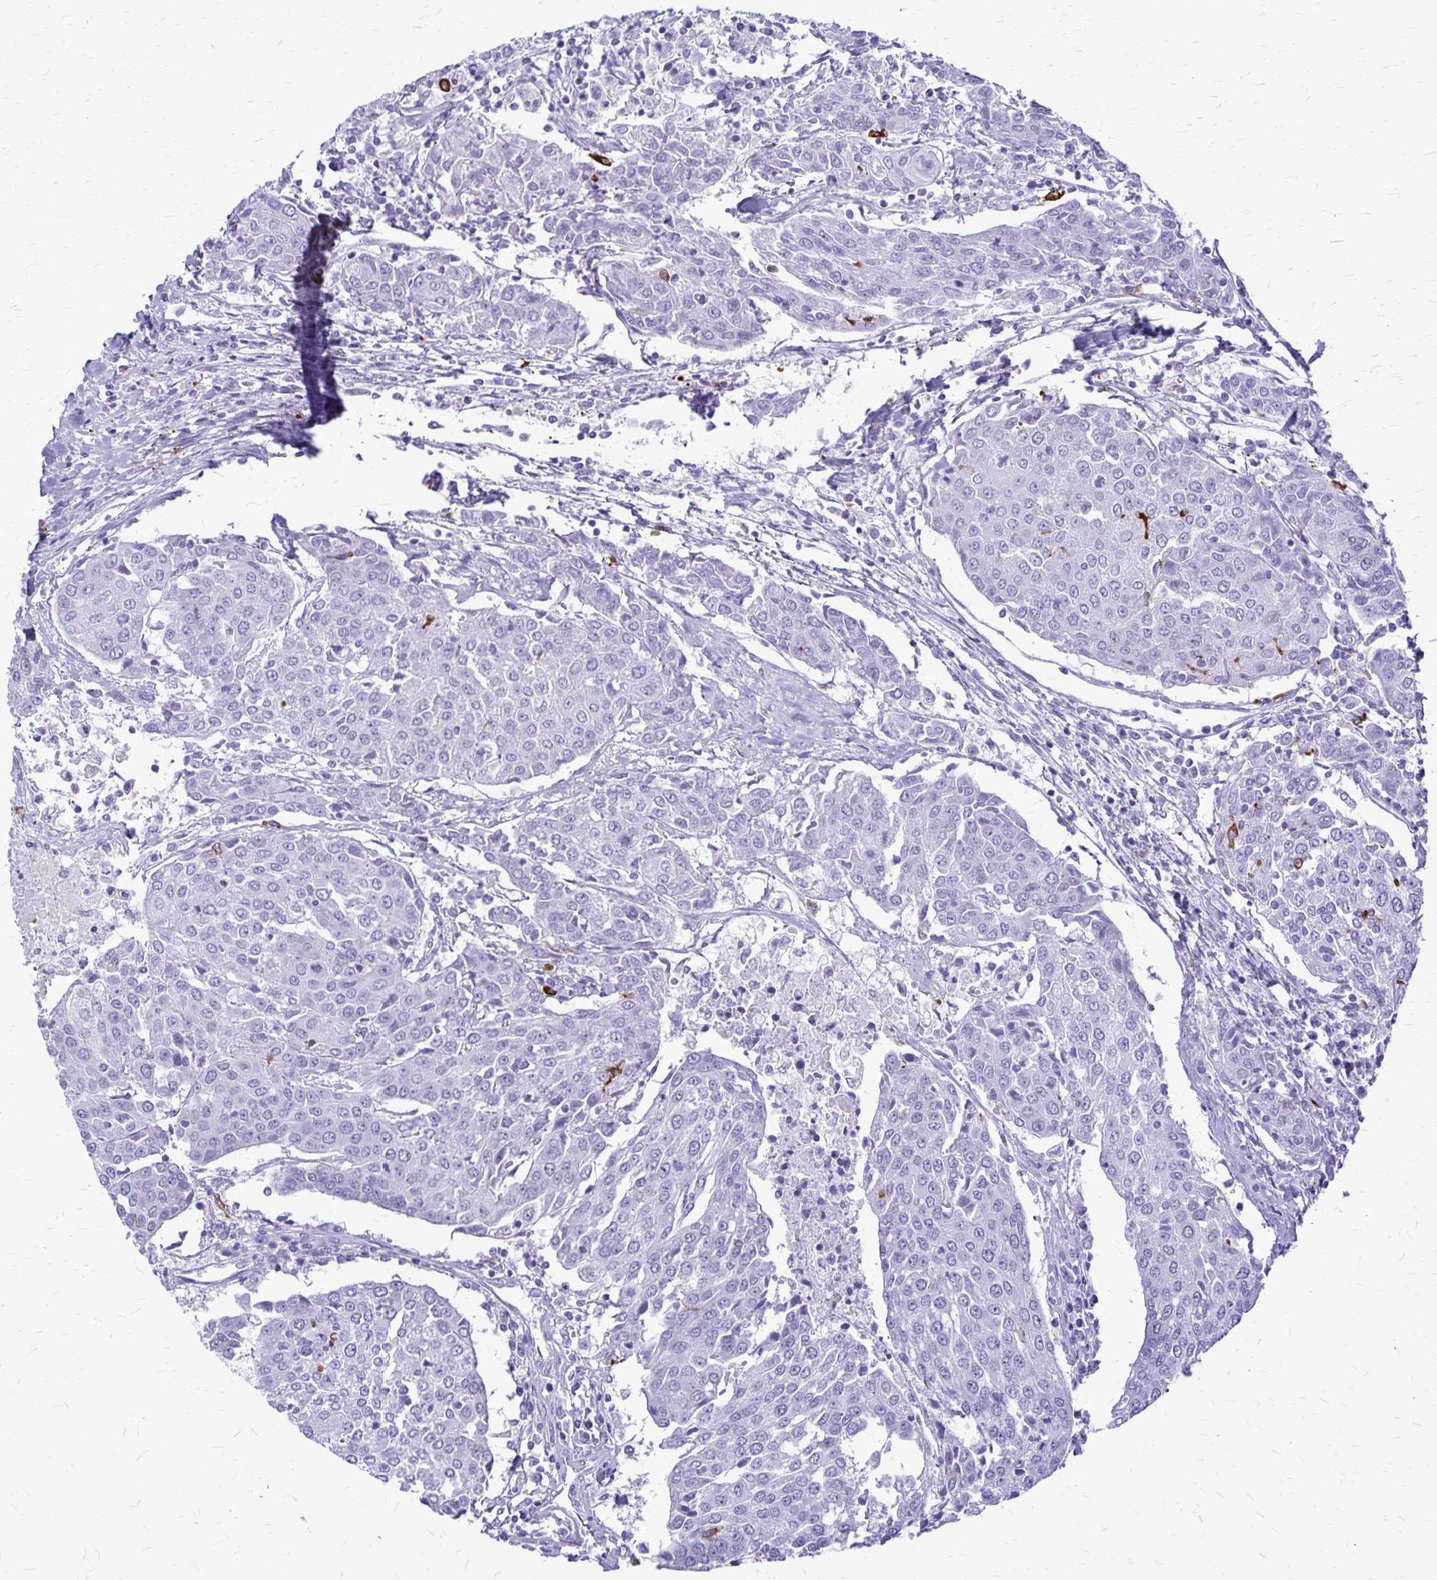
{"staining": {"intensity": "negative", "quantity": "none", "location": "none"}, "tissue": "urothelial cancer", "cell_type": "Tumor cells", "image_type": "cancer", "snomed": [{"axis": "morphology", "description": "Urothelial carcinoma, High grade"}, {"axis": "topography", "description": "Urinary bladder"}], "caption": "Tumor cells show no significant expression in high-grade urothelial carcinoma.", "gene": "RTN1", "patient": {"sex": "female", "age": 85}}